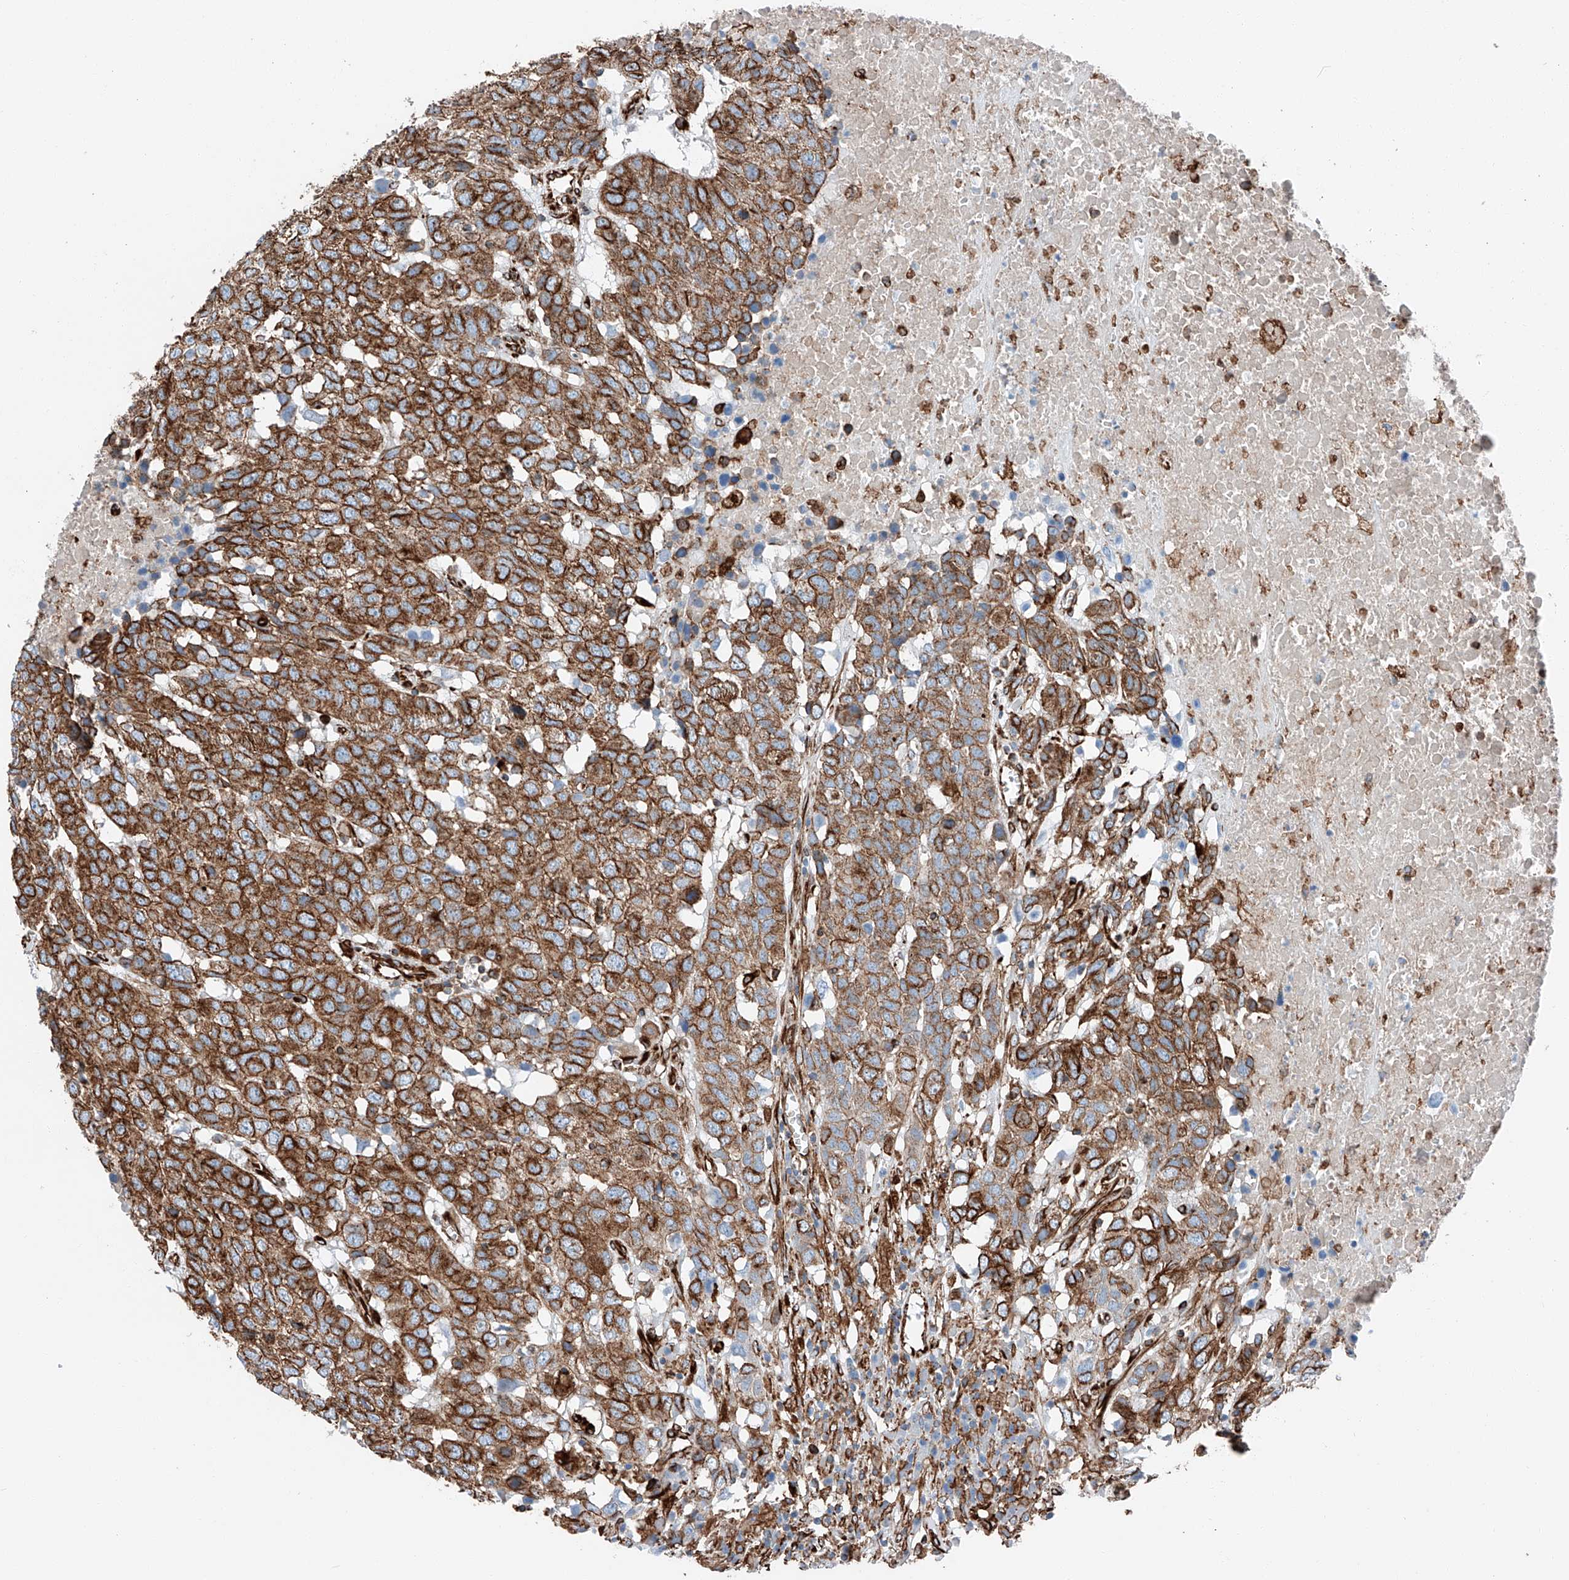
{"staining": {"intensity": "strong", "quantity": ">75%", "location": "cytoplasmic/membranous"}, "tissue": "head and neck cancer", "cell_type": "Tumor cells", "image_type": "cancer", "snomed": [{"axis": "morphology", "description": "Squamous cell carcinoma, NOS"}, {"axis": "topography", "description": "Head-Neck"}], "caption": "Protein staining of head and neck cancer (squamous cell carcinoma) tissue reveals strong cytoplasmic/membranous staining in approximately >75% of tumor cells.", "gene": "ZNF804A", "patient": {"sex": "male", "age": 66}}